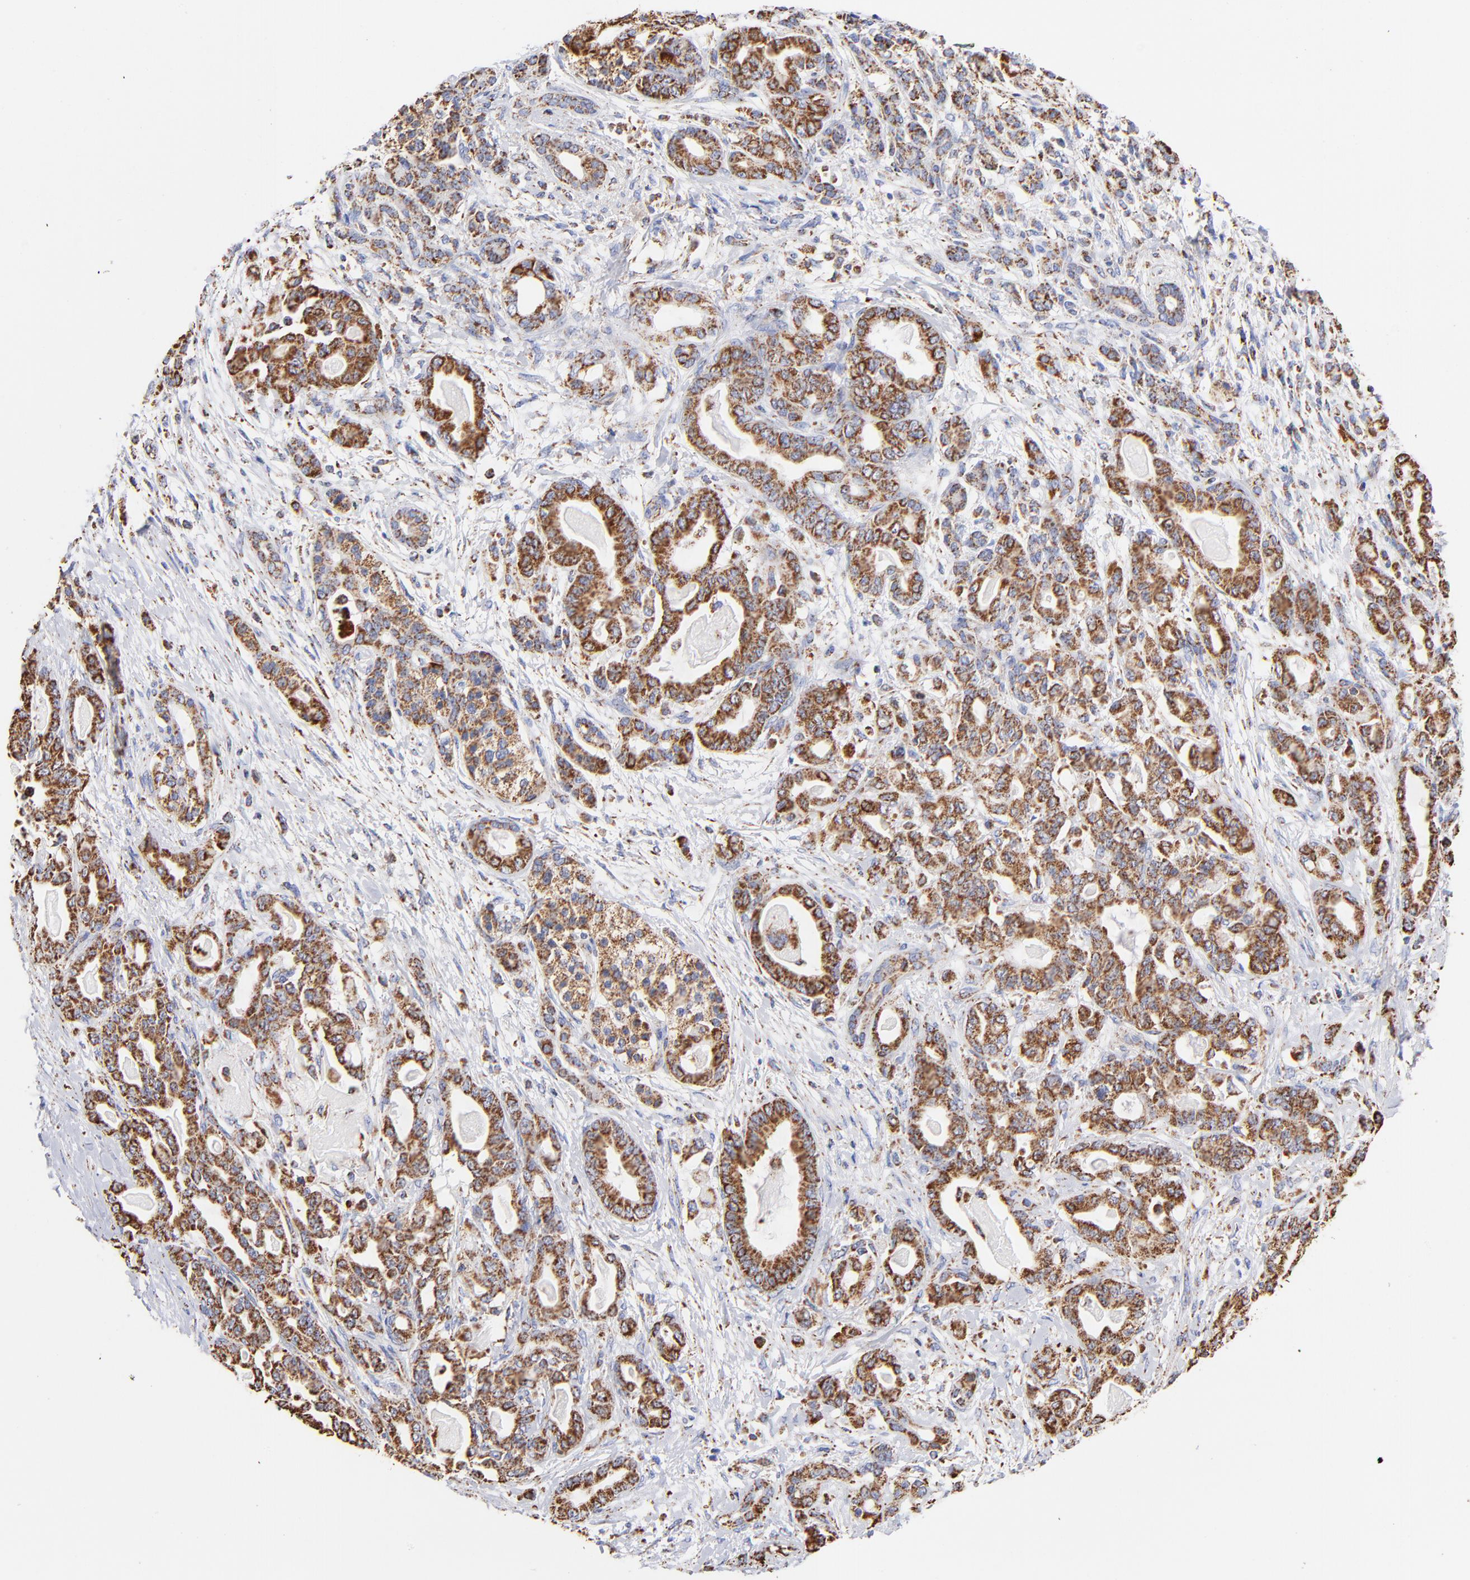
{"staining": {"intensity": "strong", "quantity": ">75%", "location": "cytoplasmic/membranous"}, "tissue": "pancreatic cancer", "cell_type": "Tumor cells", "image_type": "cancer", "snomed": [{"axis": "morphology", "description": "Adenocarcinoma, NOS"}, {"axis": "topography", "description": "Pancreas"}], "caption": "Protein staining demonstrates strong cytoplasmic/membranous expression in approximately >75% of tumor cells in adenocarcinoma (pancreatic). The staining was performed using DAB, with brown indicating positive protein expression. Nuclei are stained blue with hematoxylin.", "gene": "PHB1", "patient": {"sex": "male", "age": 63}}